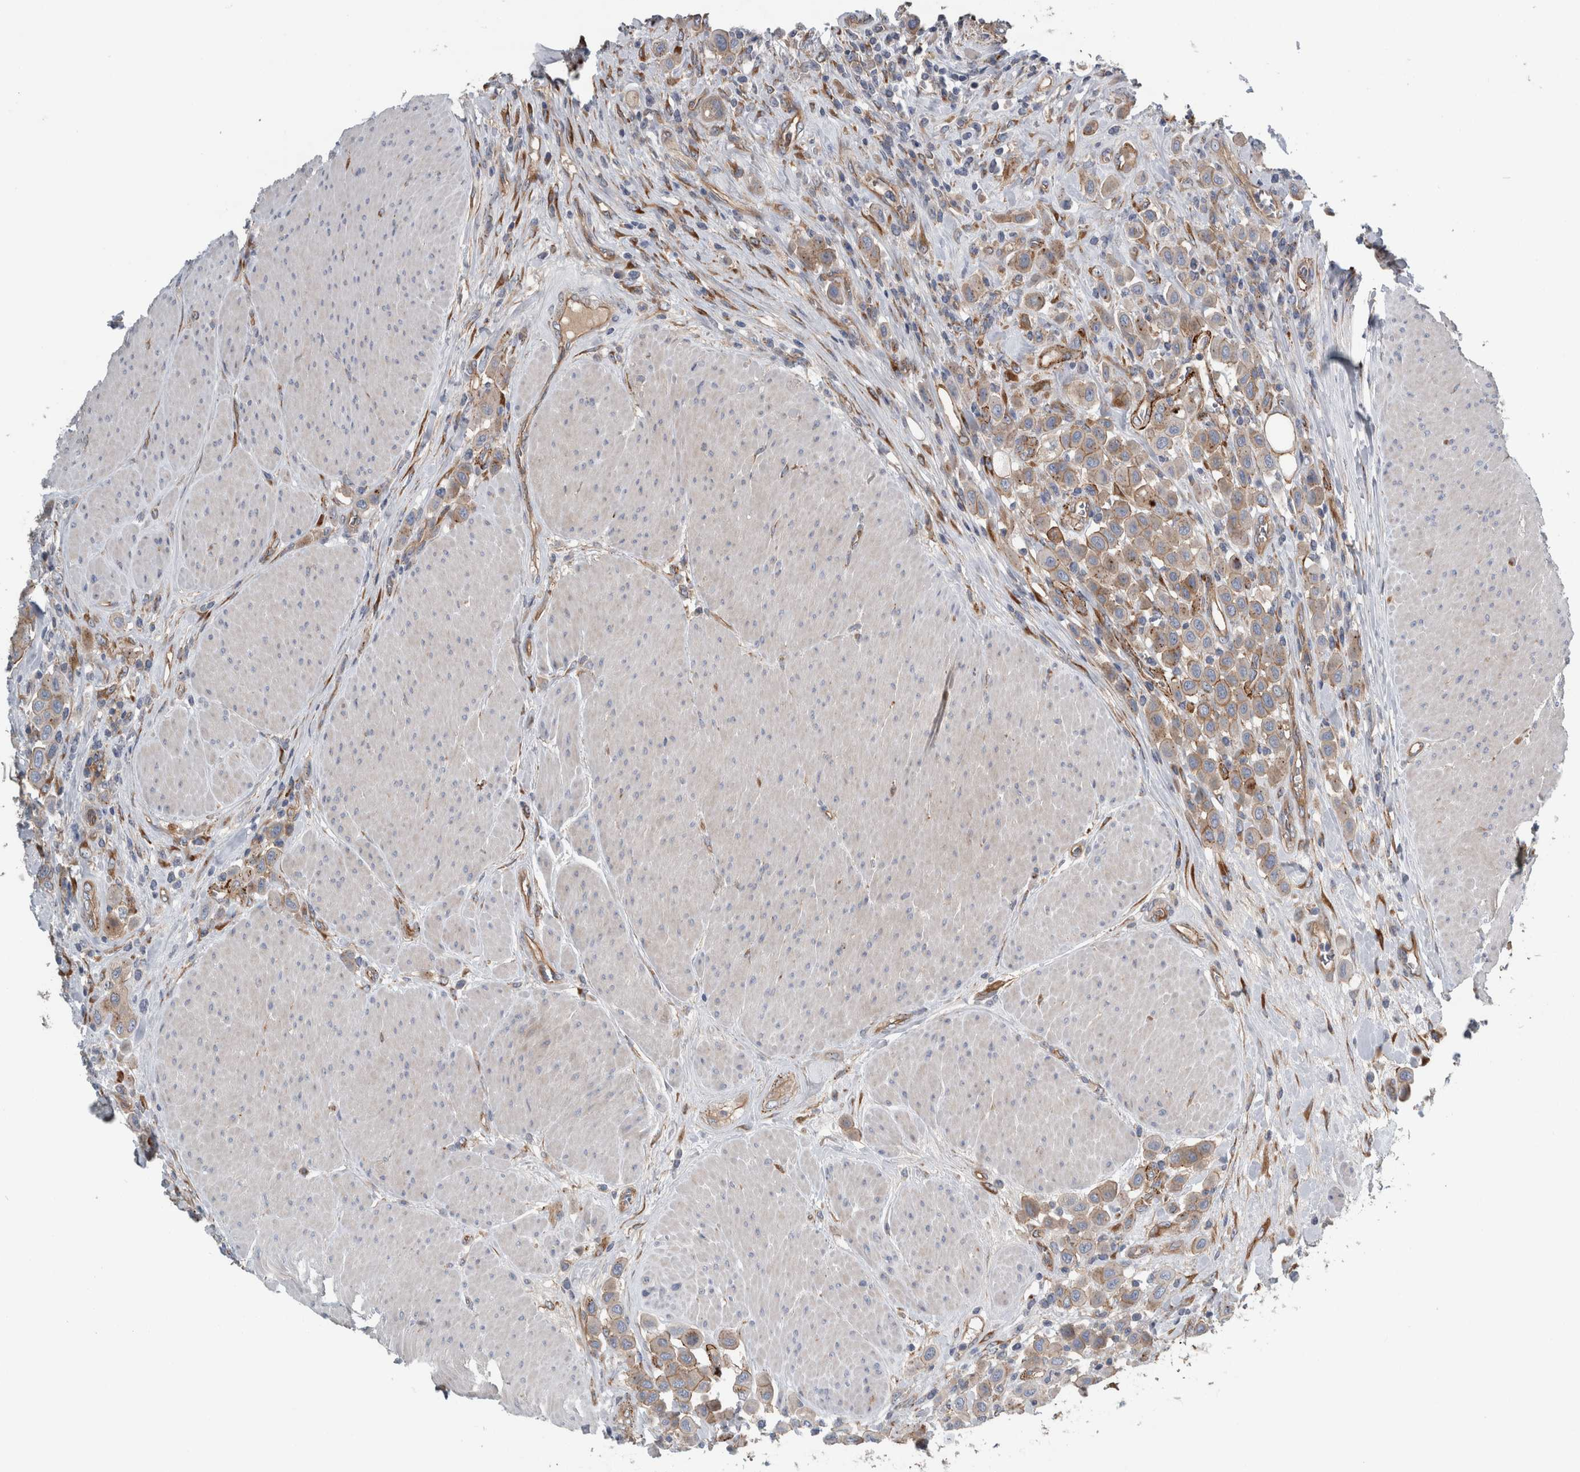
{"staining": {"intensity": "moderate", "quantity": ">75%", "location": "cytoplasmic/membranous"}, "tissue": "urothelial cancer", "cell_type": "Tumor cells", "image_type": "cancer", "snomed": [{"axis": "morphology", "description": "Urothelial carcinoma, High grade"}, {"axis": "topography", "description": "Urinary bladder"}], "caption": "Protein staining displays moderate cytoplasmic/membranous expression in about >75% of tumor cells in high-grade urothelial carcinoma.", "gene": "GLT8D2", "patient": {"sex": "male", "age": 50}}